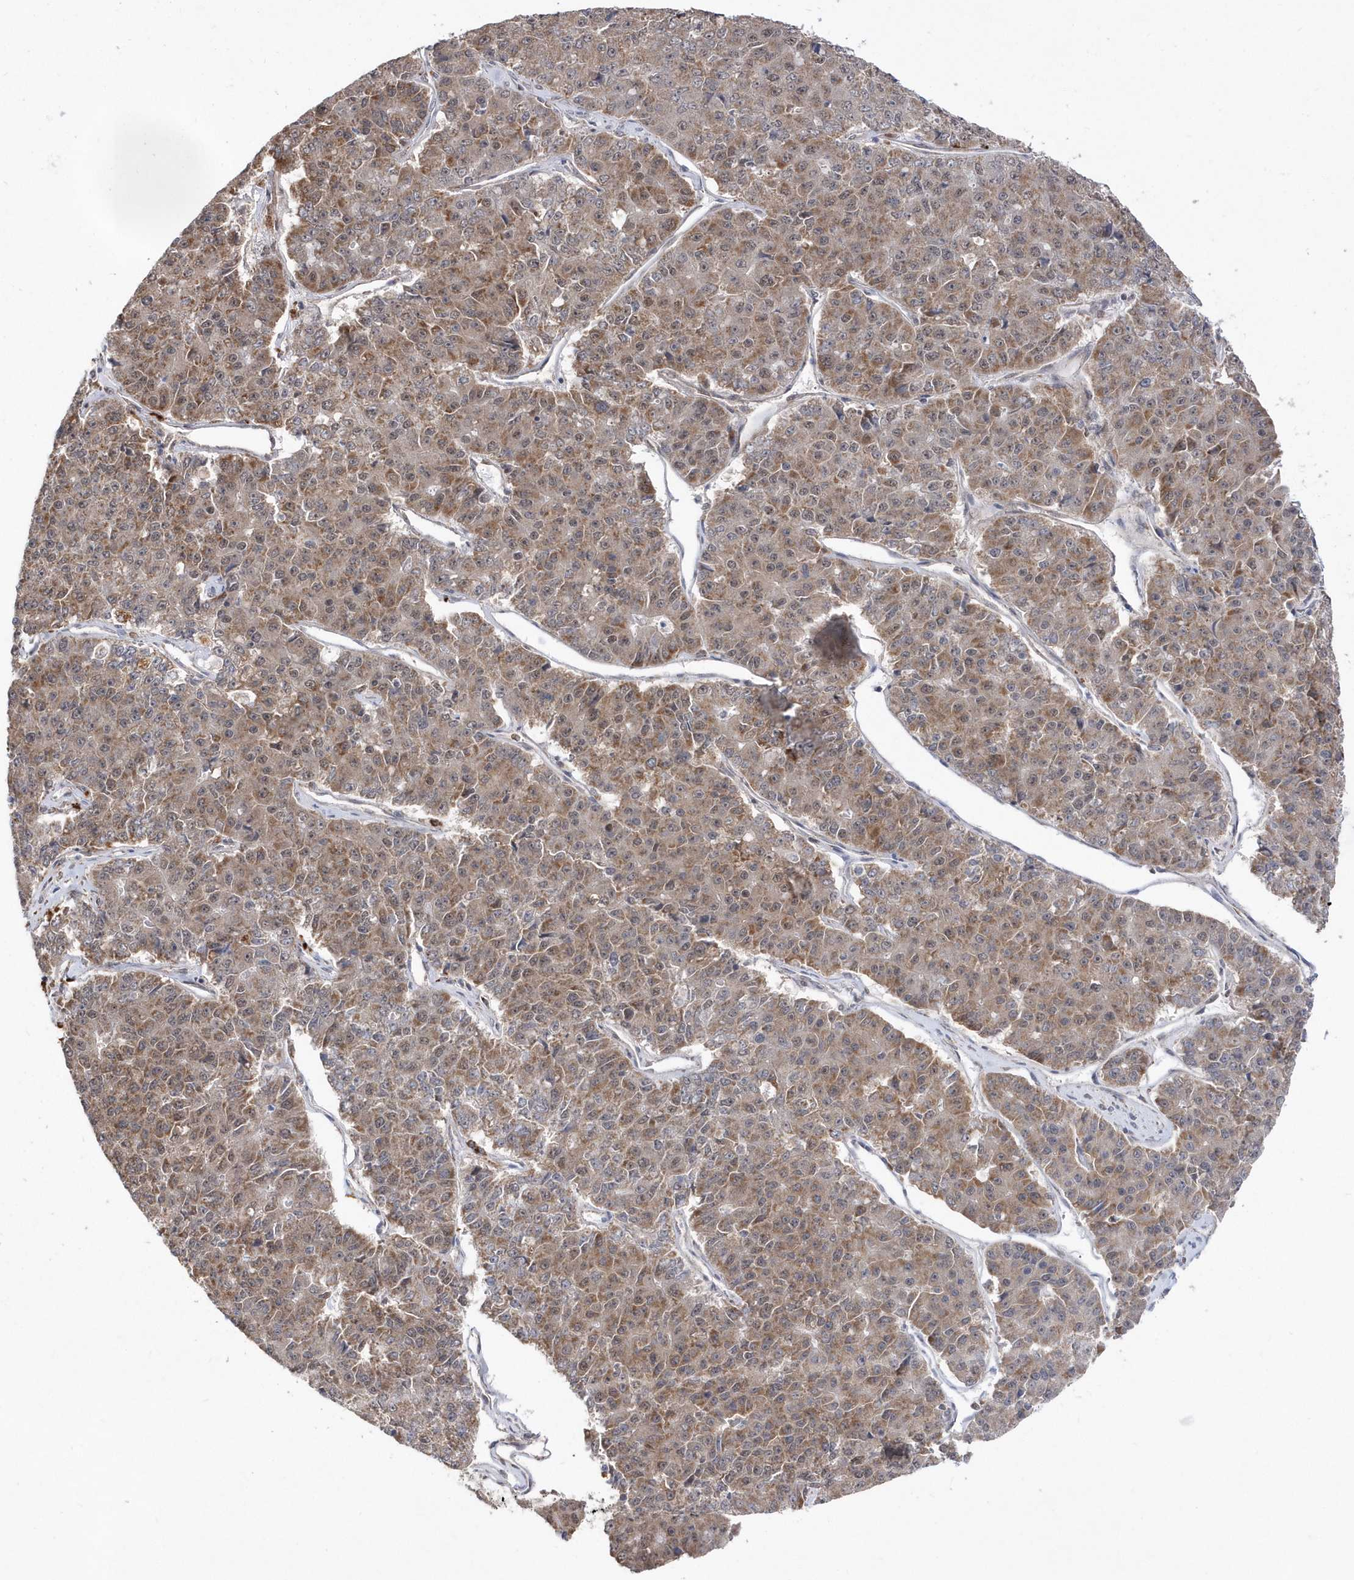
{"staining": {"intensity": "moderate", "quantity": "25%-75%", "location": "cytoplasmic/membranous"}, "tissue": "pancreatic cancer", "cell_type": "Tumor cells", "image_type": "cancer", "snomed": [{"axis": "morphology", "description": "Adenocarcinoma, NOS"}, {"axis": "topography", "description": "Pancreas"}], "caption": "The immunohistochemical stain highlights moderate cytoplasmic/membranous positivity in tumor cells of adenocarcinoma (pancreatic) tissue. (DAB (3,3'-diaminobenzidine) IHC, brown staining for protein, blue staining for nuclei).", "gene": "DALRD3", "patient": {"sex": "male", "age": 50}}